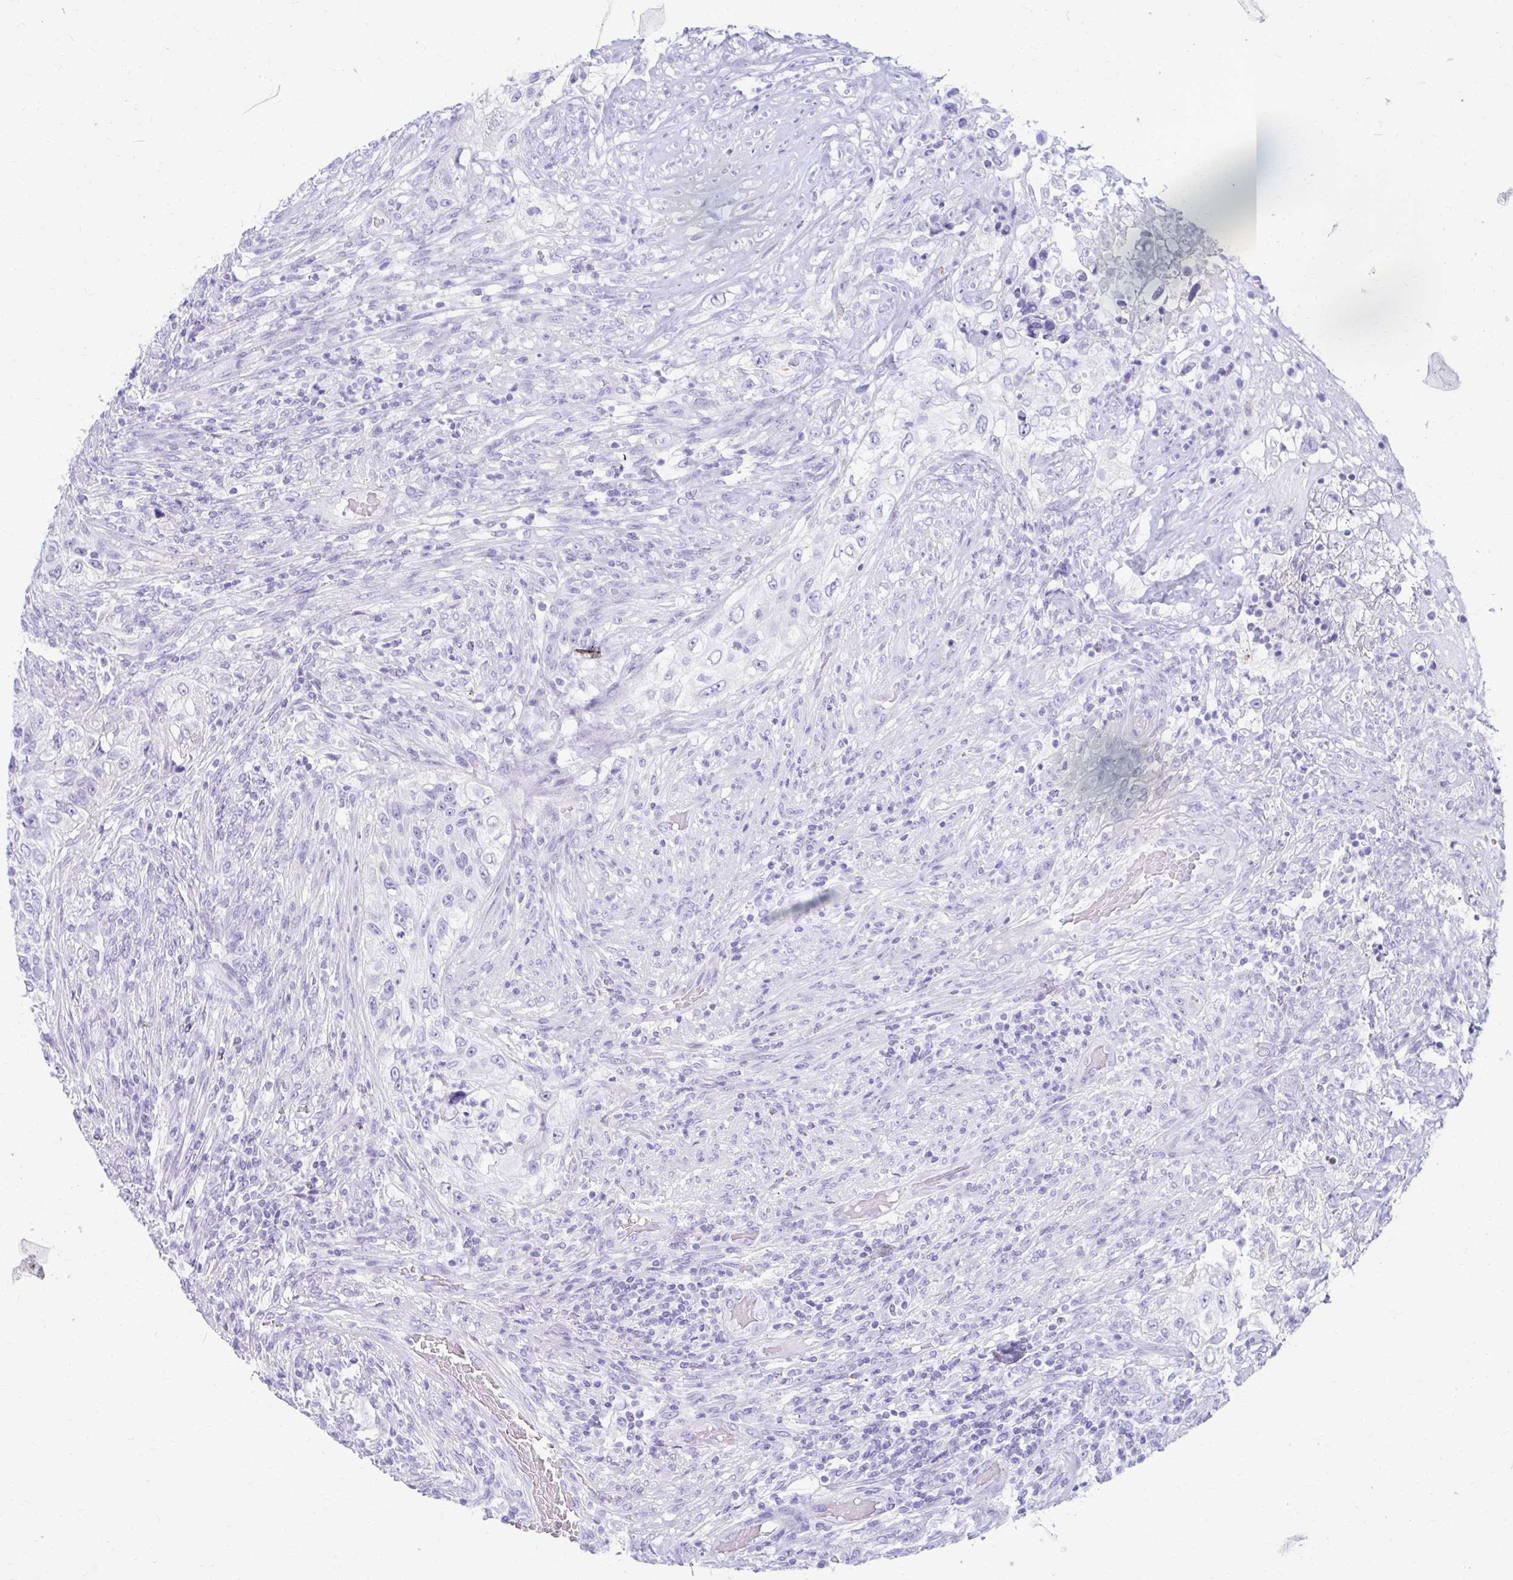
{"staining": {"intensity": "negative", "quantity": "none", "location": "none"}, "tissue": "urothelial cancer", "cell_type": "Tumor cells", "image_type": "cancer", "snomed": [{"axis": "morphology", "description": "Urothelial carcinoma, High grade"}, {"axis": "topography", "description": "Urinary bladder"}], "caption": "Urothelial cancer stained for a protein using immunohistochemistry (IHC) shows no staining tumor cells.", "gene": "NSG2", "patient": {"sex": "female", "age": 60}}